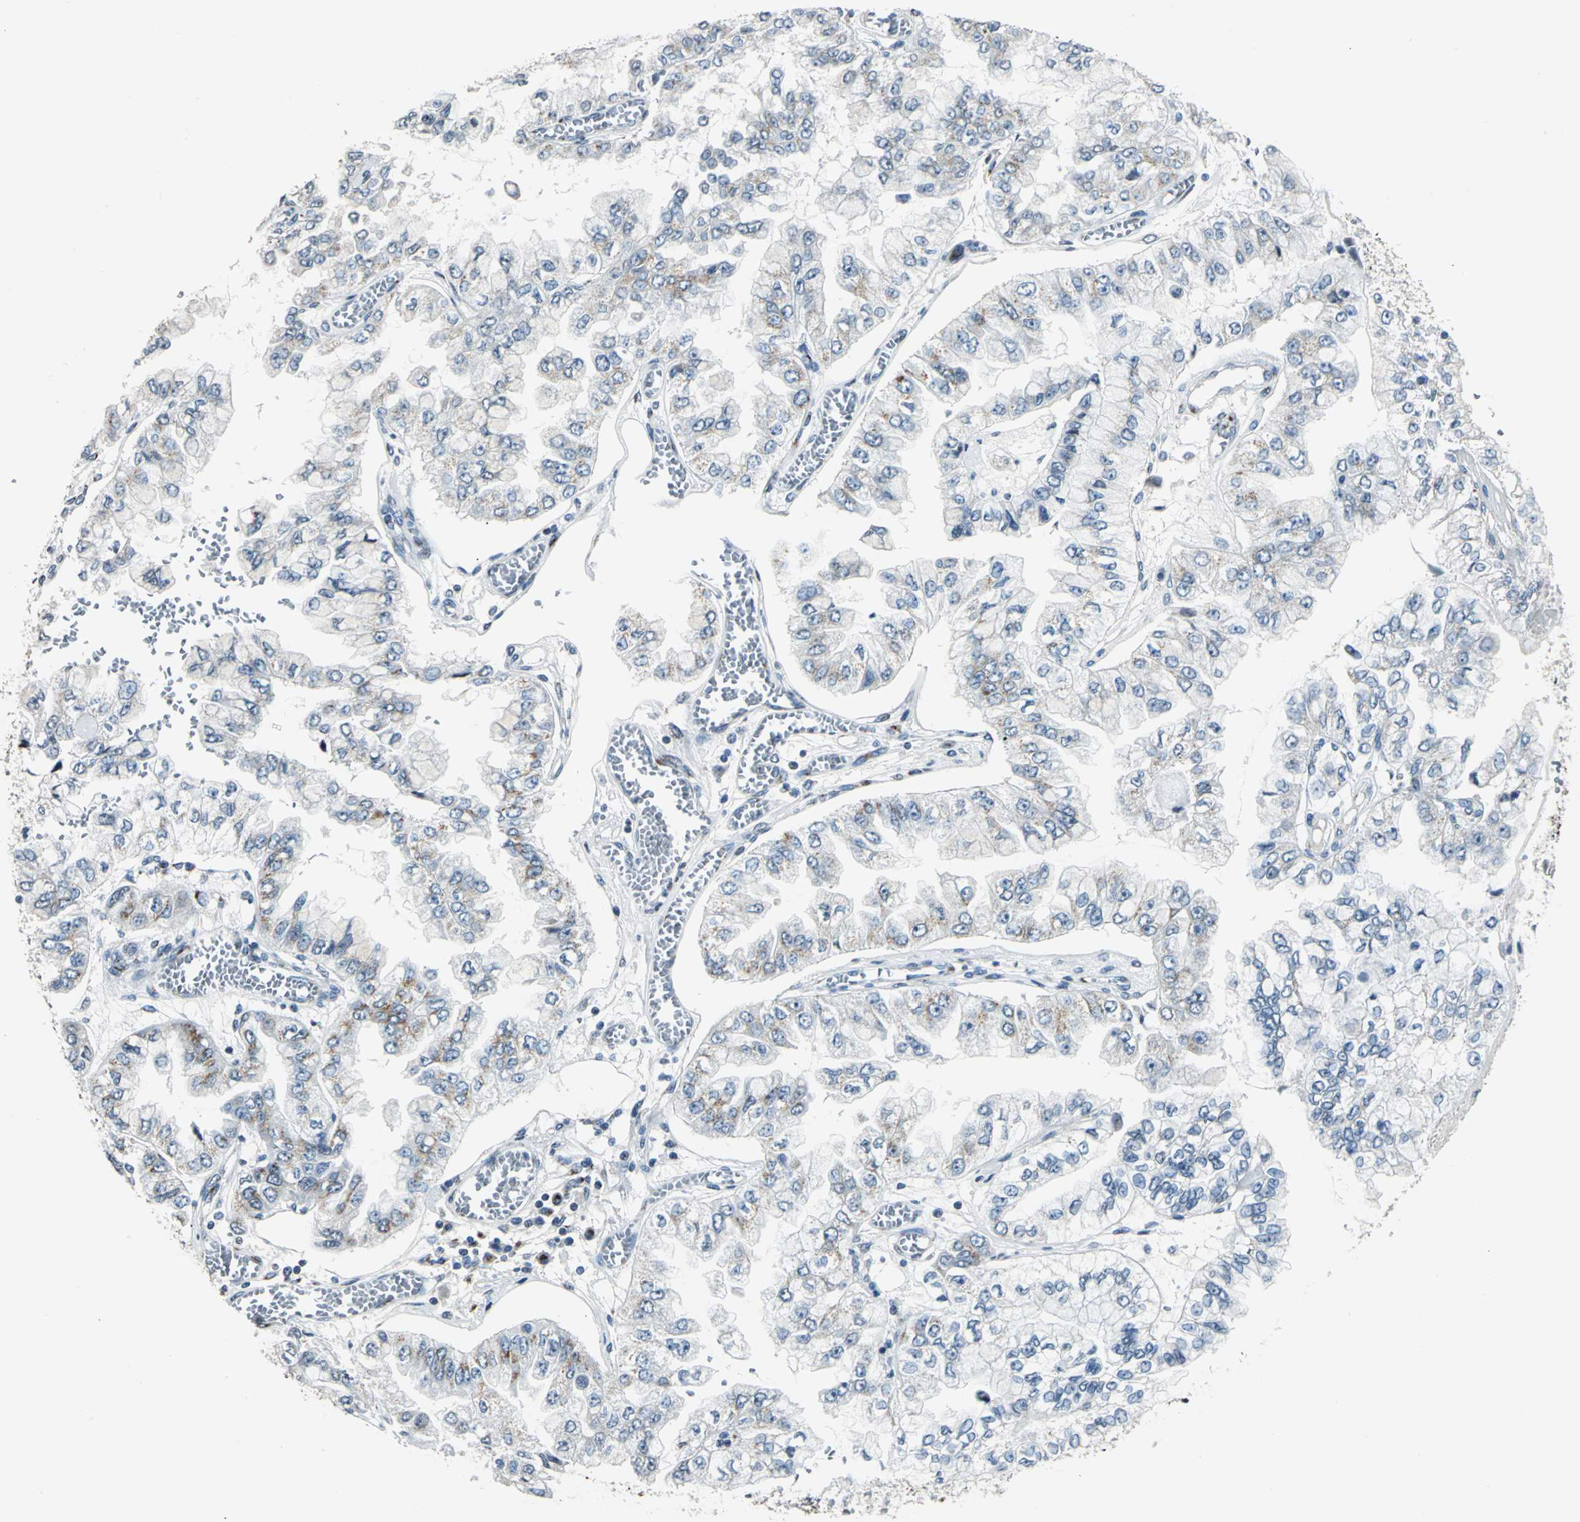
{"staining": {"intensity": "weak", "quantity": "25%-75%", "location": "cytoplasmic/membranous"}, "tissue": "liver cancer", "cell_type": "Tumor cells", "image_type": "cancer", "snomed": [{"axis": "morphology", "description": "Cholangiocarcinoma"}, {"axis": "topography", "description": "Liver"}], "caption": "Liver cholangiocarcinoma tissue shows weak cytoplasmic/membranous expression in about 25%-75% of tumor cells, visualized by immunohistochemistry.", "gene": "TMEM115", "patient": {"sex": "female", "age": 79}}